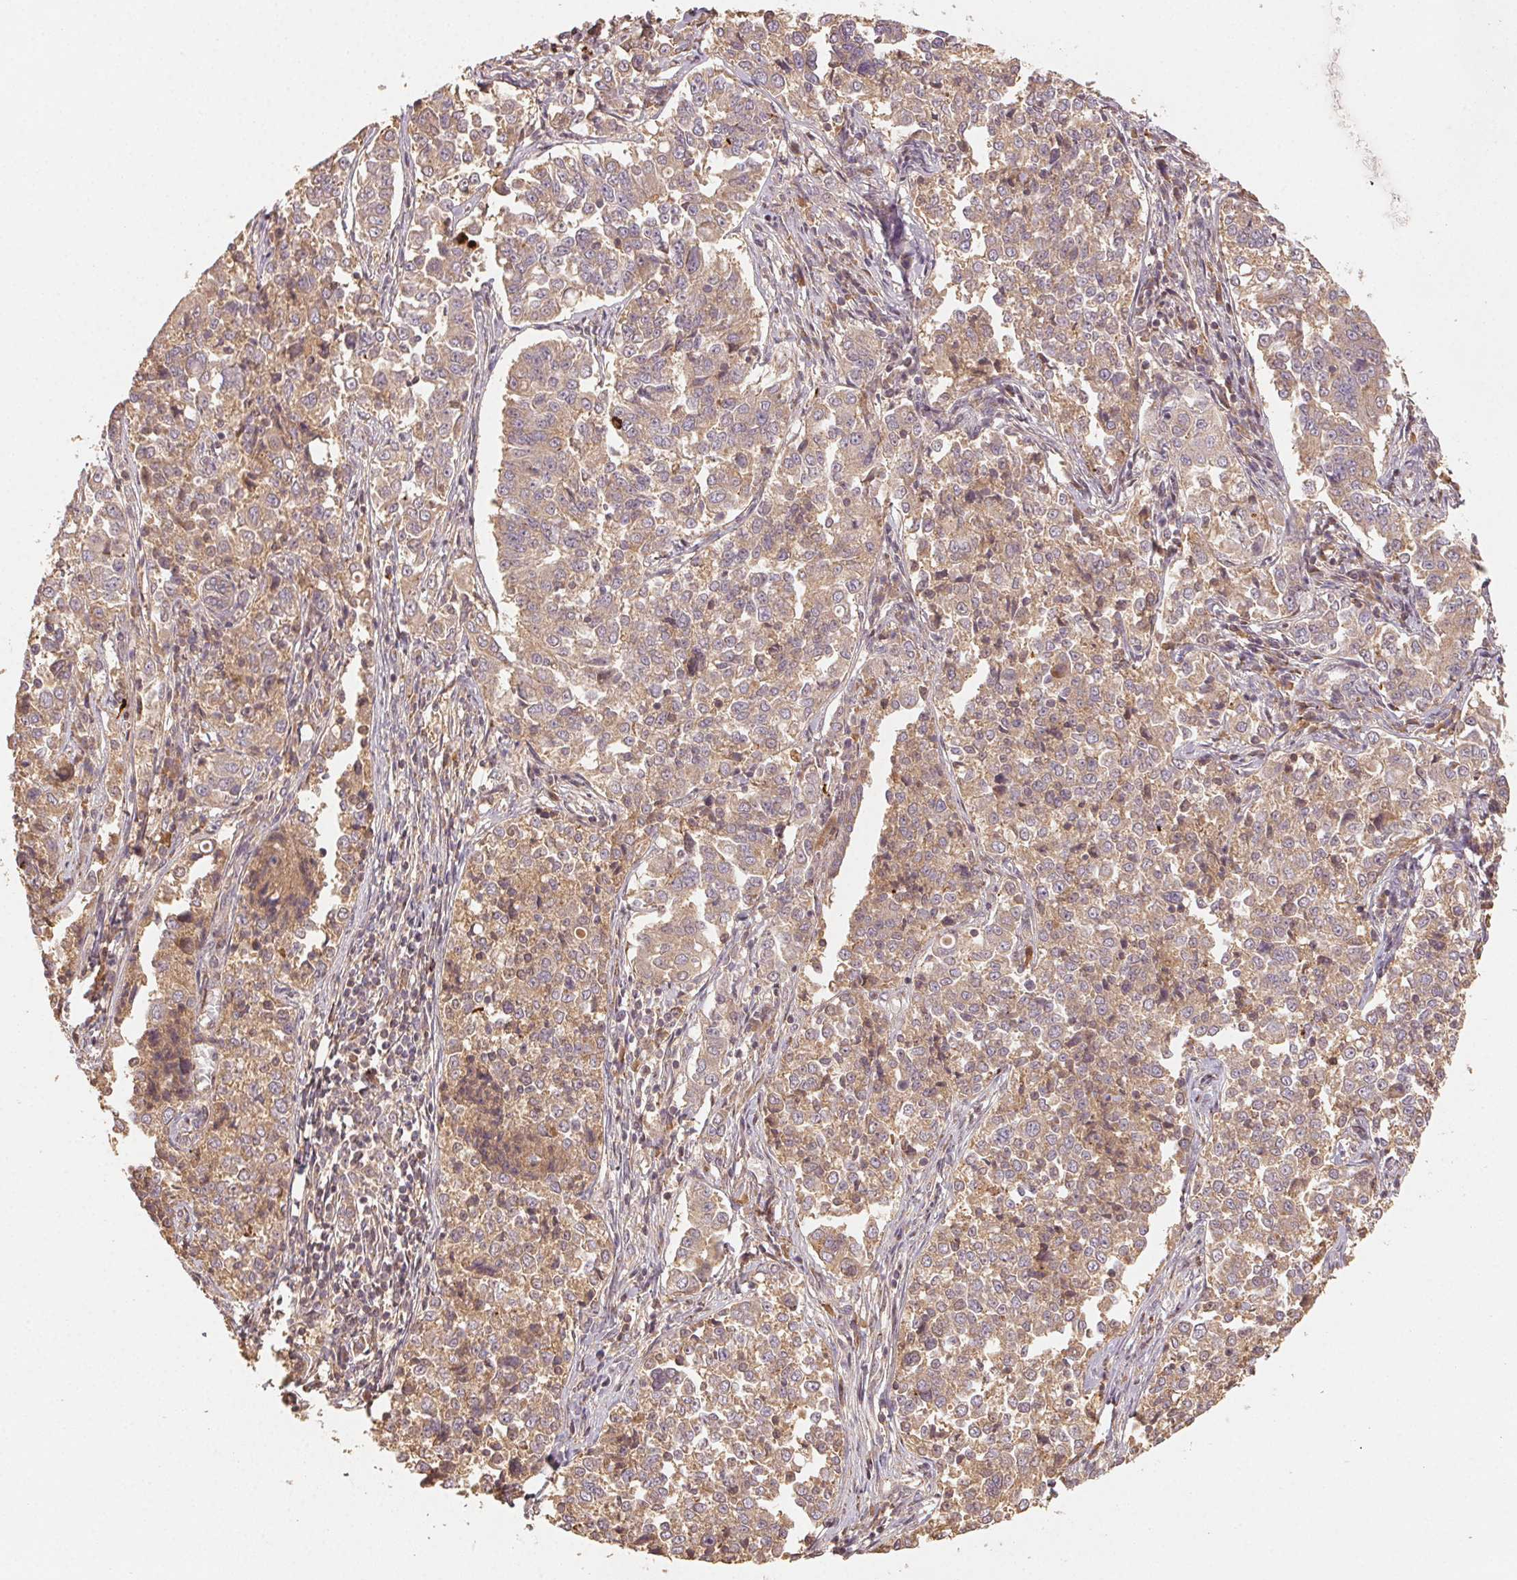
{"staining": {"intensity": "weak", "quantity": ">75%", "location": "cytoplasmic/membranous"}, "tissue": "endometrial cancer", "cell_type": "Tumor cells", "image_type": "cancer", "snomed": [{"axis": "morphology", "description": "Adenocarcinoma, NOS"}, {"axis": "topography", "description": "Endometrium"}], "caption": "Brown immunohistochemical staining in human endometrial adenocarcinoma displays weak cytoplasmic/membranous expression in about >75% of tumor cells. Immunohistochemistry stains the protein of interest in brown and the nuclei are stained blue.", "gene": "RALA", "patient": {"sex": "female", "age": 43}}